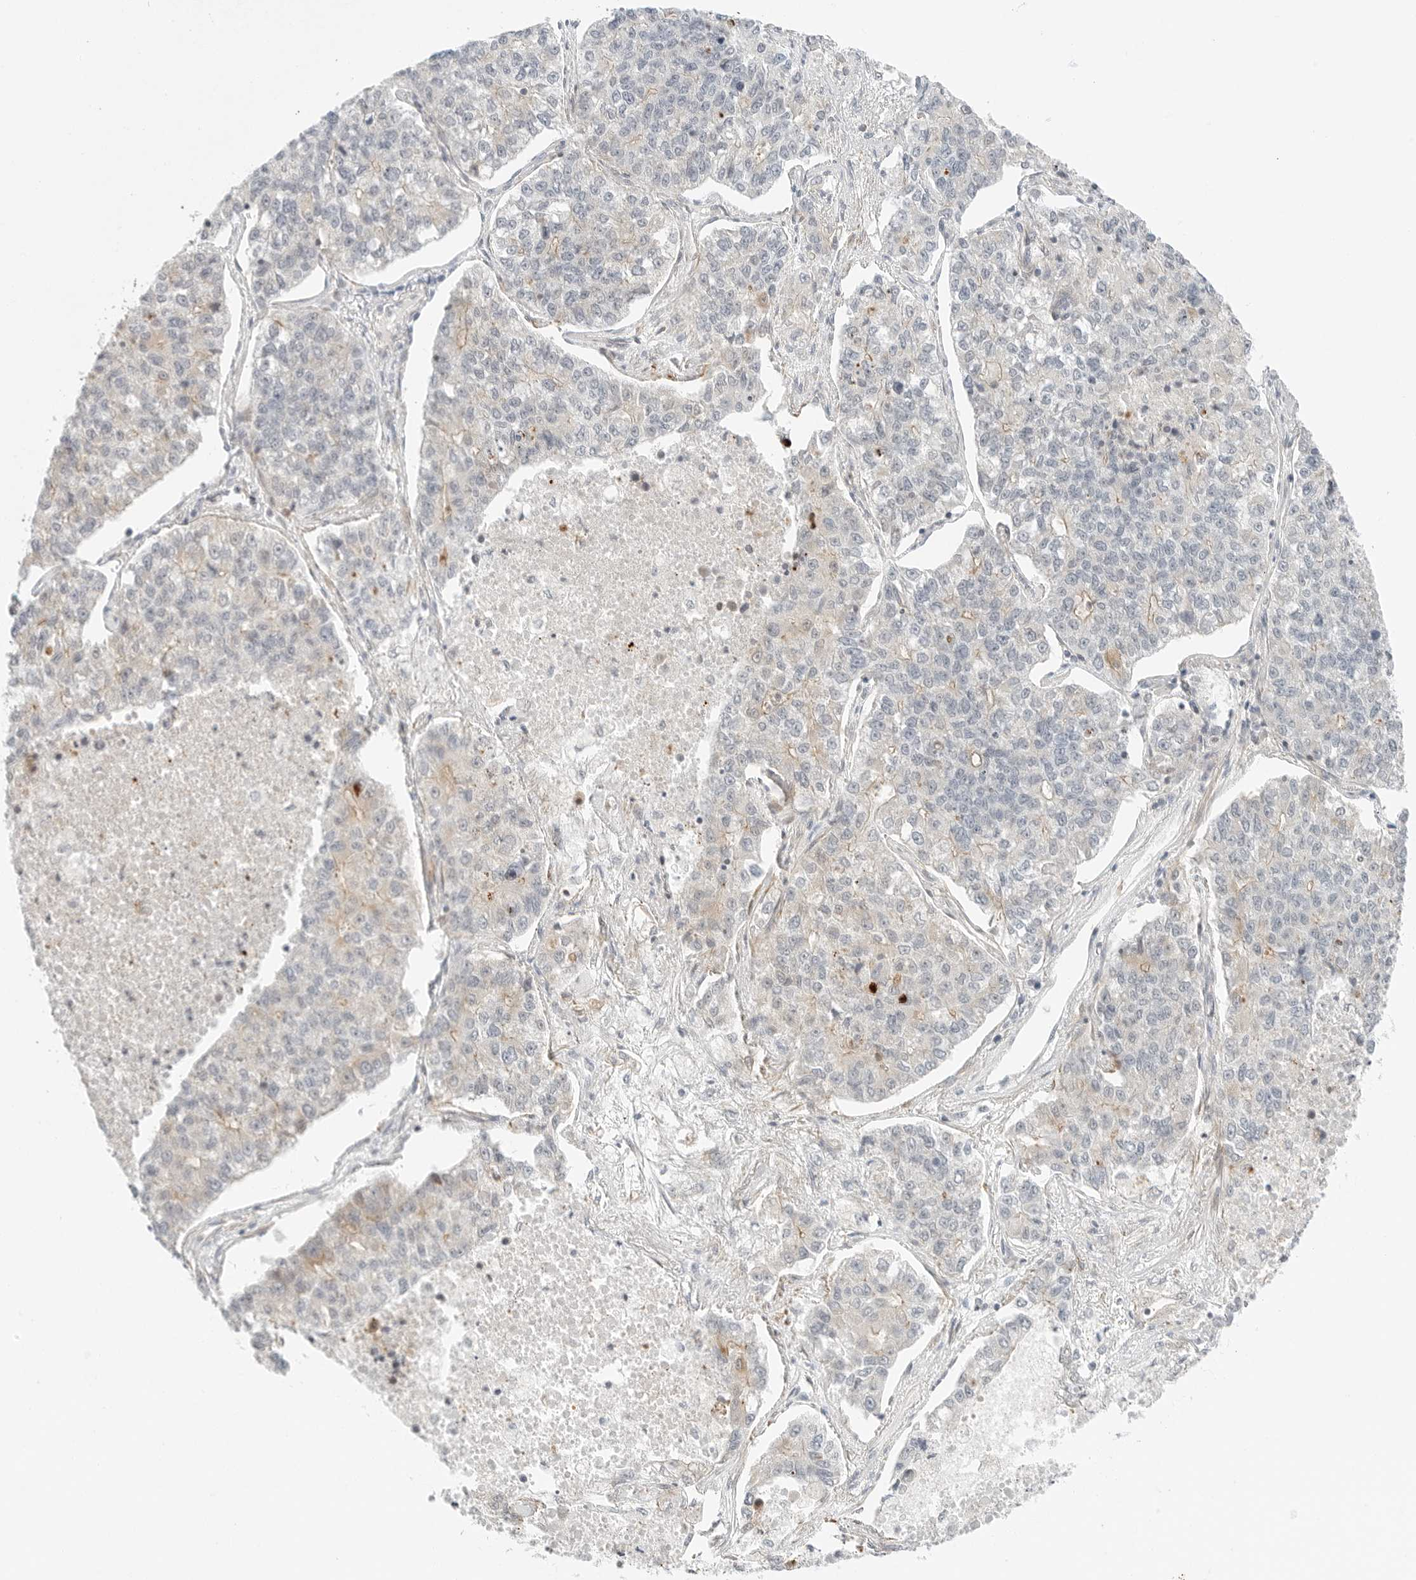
{"staining": {"intensity": "weak", "quantity": "<25%", "location": "cytoplasmic/membranous"}, "tissue": "lung cancer", "cell_type": "Tumor cells", "image_type": "cancer", "snomed": [{"axis": "morphology", "description": "Adenocarcinoma, NOS"}, {"axis": "topography", "description": "Lung"}], "caption": "Tumor cells show no significant expression in adenocarcinoma (lung).", "gene": "IQCC", "patient": {"sex": "male", "age": 49}}